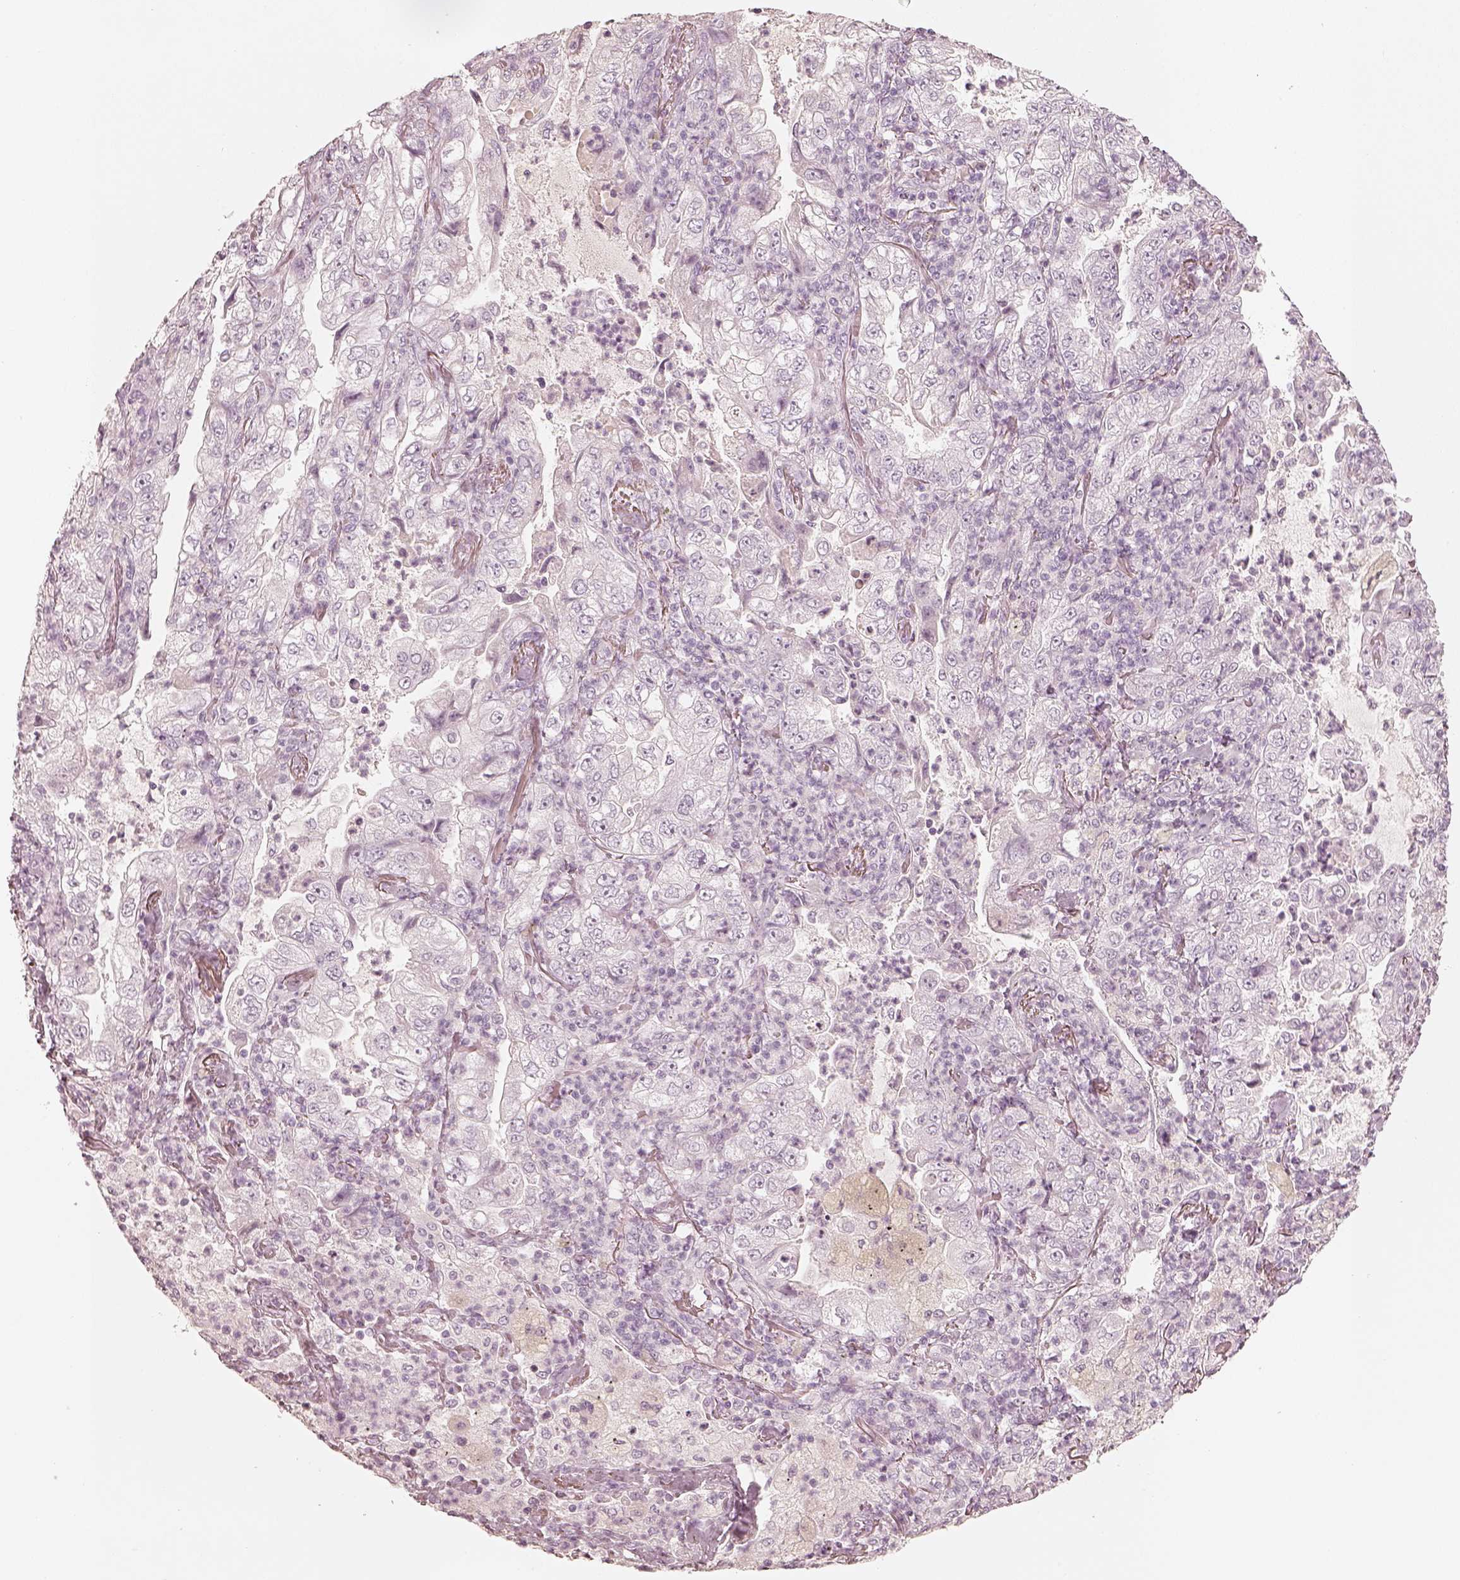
{"staining": {"intensity": "negative", "quantity": "none", "location": "none"}, "tissue": "lung cancer", "cell_type": "Tumor cells", "image_type": "cancer", "snomed": [{"axis": "morphology", "description": "Adenocarcinoma, NOS"}, {"axis": "topography", "description": "Lung"}], "caption": "Tumor cells show no significant protein expression in adenocarcinoma (lung).", "gene": "KRT82", "patient": {"sex": "female", "age": 73}}